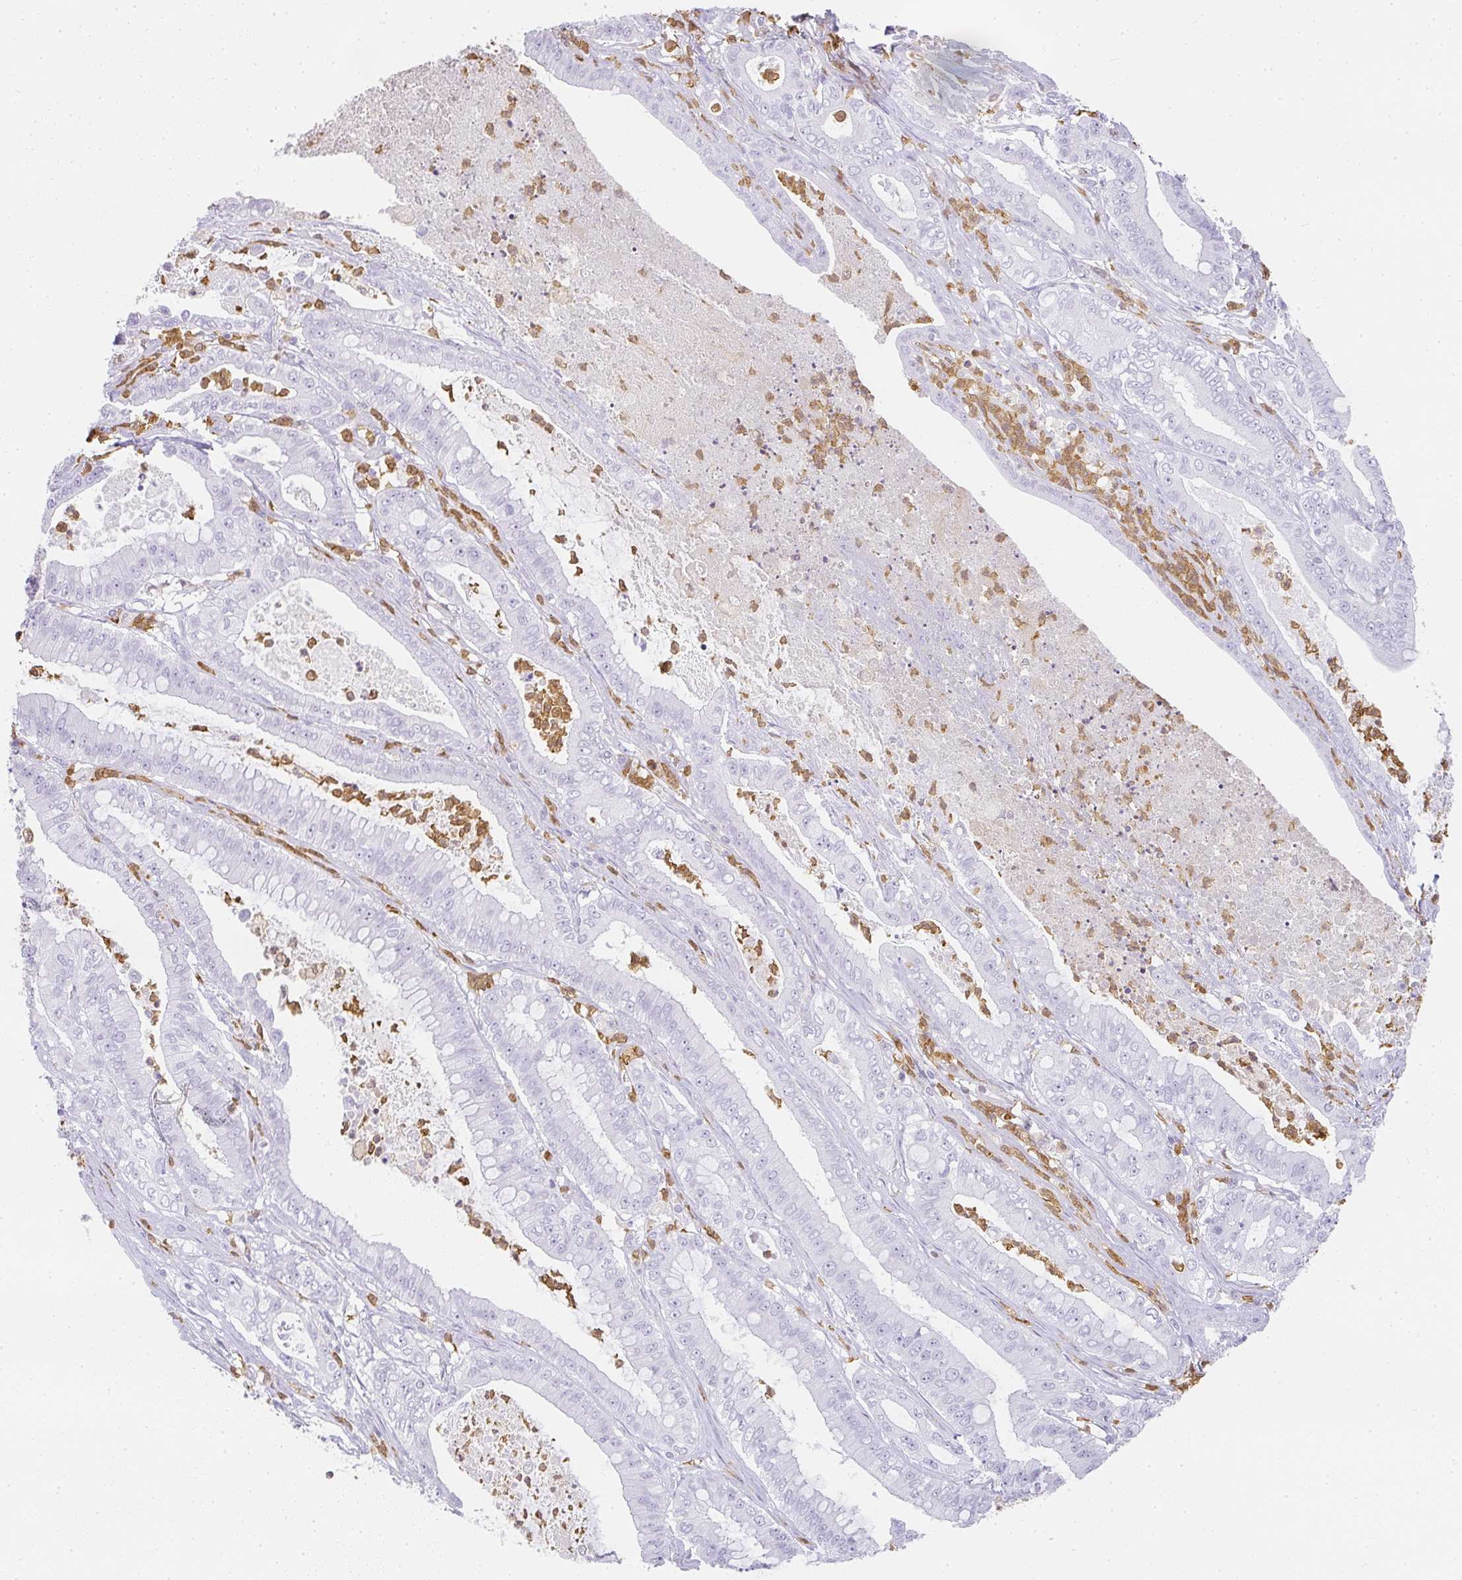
{"staining": {"intensity": "negative", "quantity": "none", "location": "none"}, "tissue": "pancreatic cancer", "cell_type": "Tumor cells", "image_type": "cancer", "snomed": [{"axis": "morphology", "description": "Adenocarcinoma, NOS"}, {"axis": "topography", "description": "Pancreas"}], "caption": "A high-resolution photomicrograph shows immunohistochemistry staining of pancreatic adenocarcinoma, which exhibits no significant staining in tumor cells.", "gene": "HK3", "patient": {"sex": "male", "age": 71}}